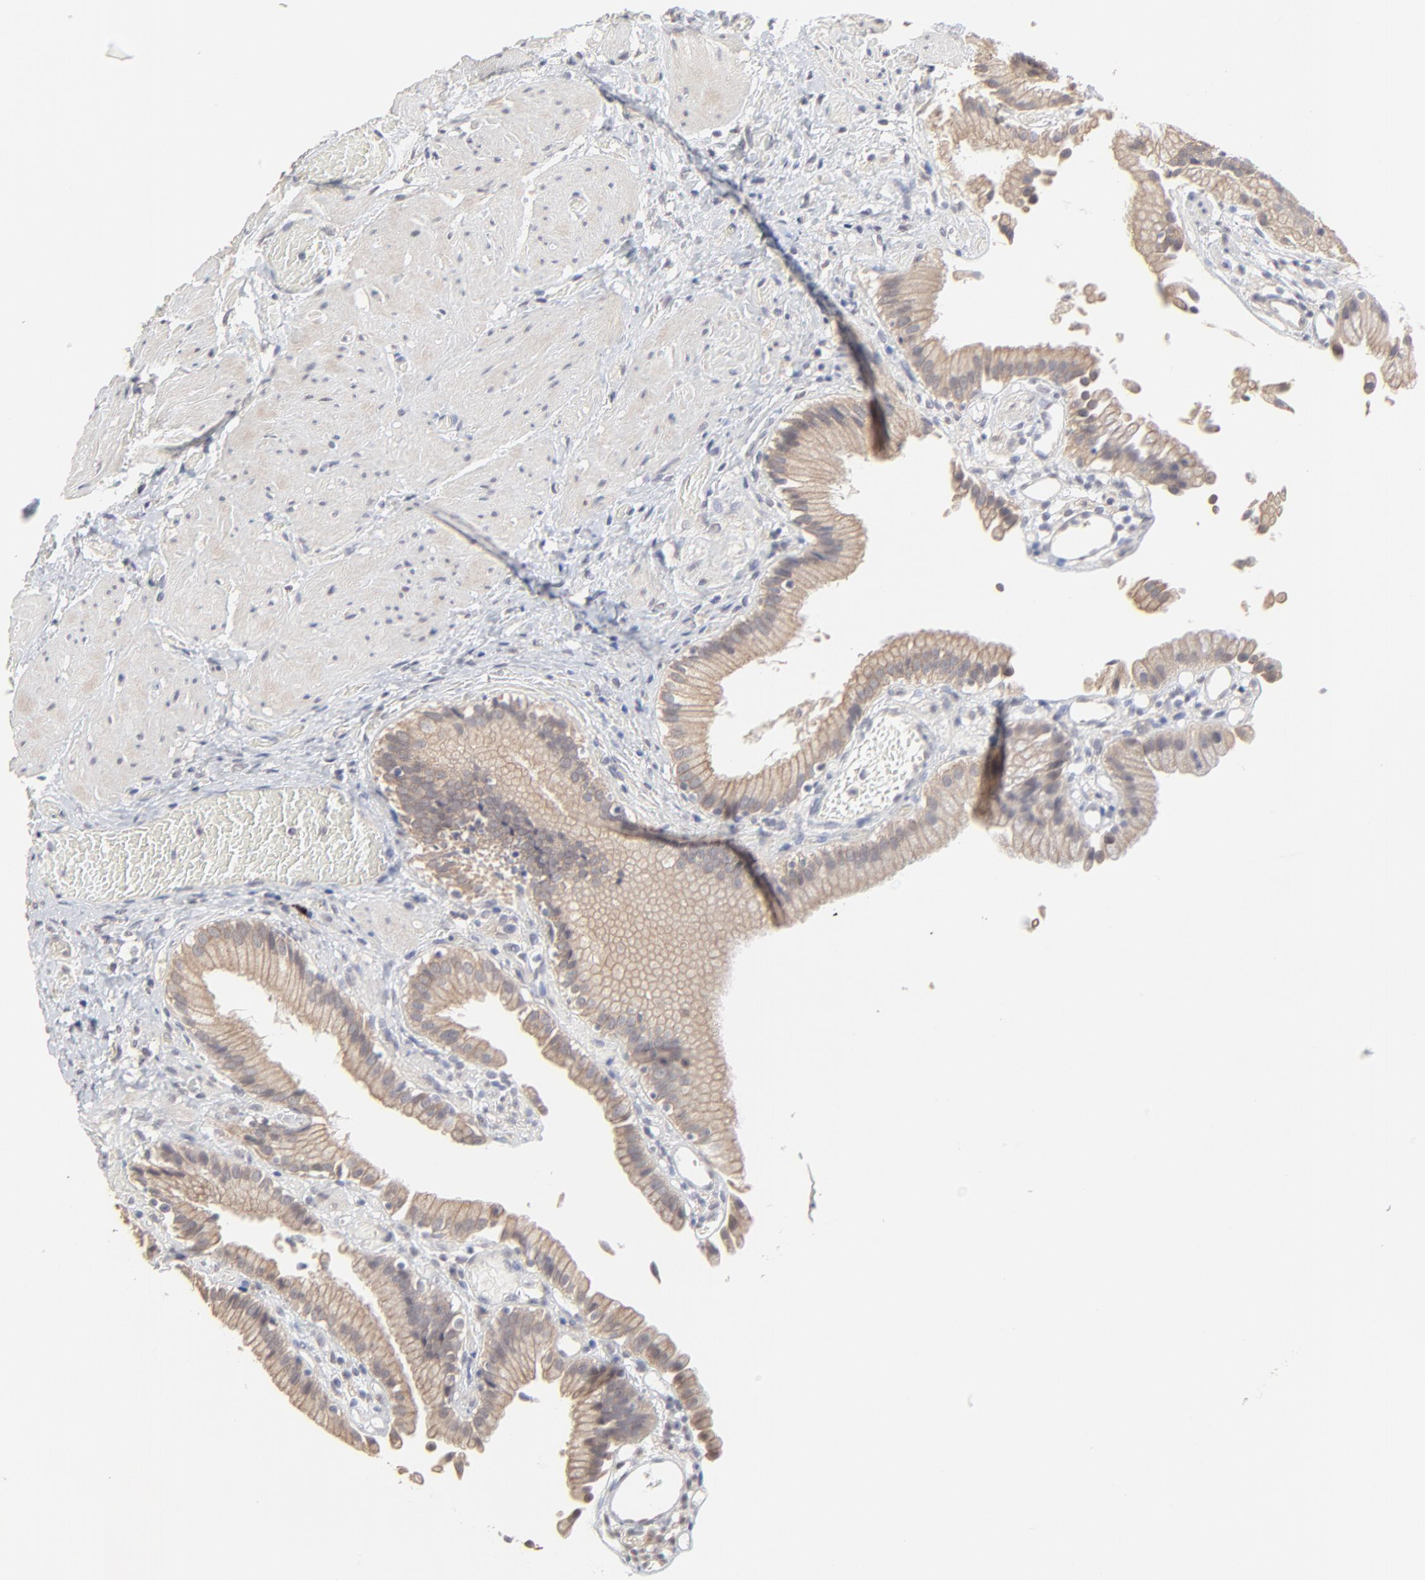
{"staining": {"intensity": "weak", "quantity": ">75%", "location": "cytoplasmic/membranous"}, "tissue": "gallbladder", "cell_type": "Glandular cells", "image_type": "normal", "snomed": [{"axis": "morphology", "description": "Normal tissue, NOS"}, {"axis": "topography", "description": "Gallbladder"}], "caption": "High-power microscopy captured an IHC histopathology image of normal gallbladder, revealing weak cytoplasmic/membranous staining in approximately >75% of glandular cells. (DAB (3,3'-diaminobenzidine) = brown stain, brightfield microscopy at high magnification).", "gene": "FAM199X", "patient": {"sex": "male", "age": 65}}